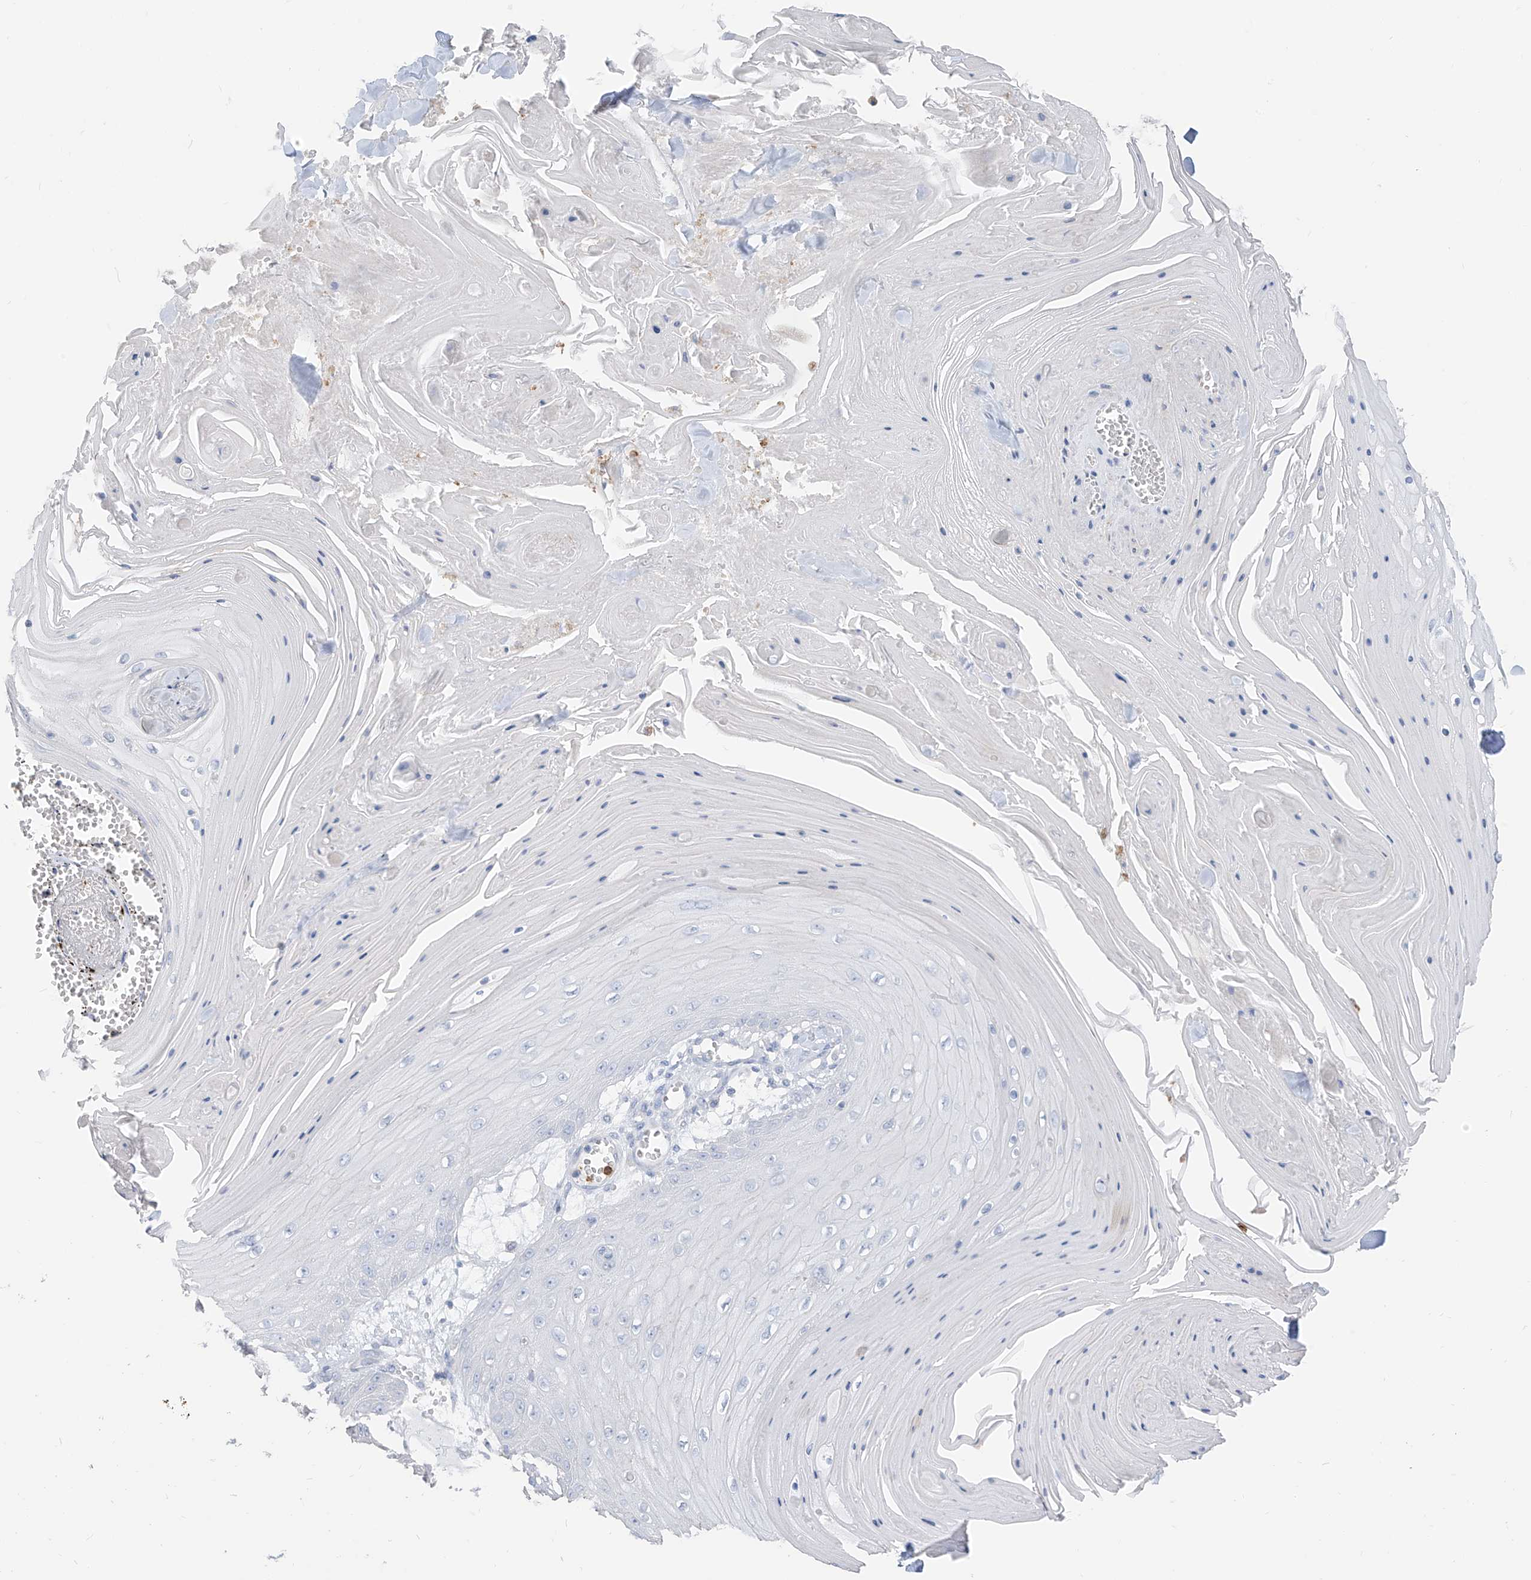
{"staining": {"intensity": "negative", "quantity": "none", "location": "none"}, "tissue": "skin cancer", "cell_type": "Tumor cells", "image_type": "cancer", "snomed": [{"axis": "morphology", "description": "Squamous cell carcinoma, NOS"}, {"axis": "topography", "description": "Skin"}], "caption": "An image of human skin cancer is negative for staining in tumor cells.", "gene": "PAFAH1B3", "patient": {"sex": "male", "age": 74}}